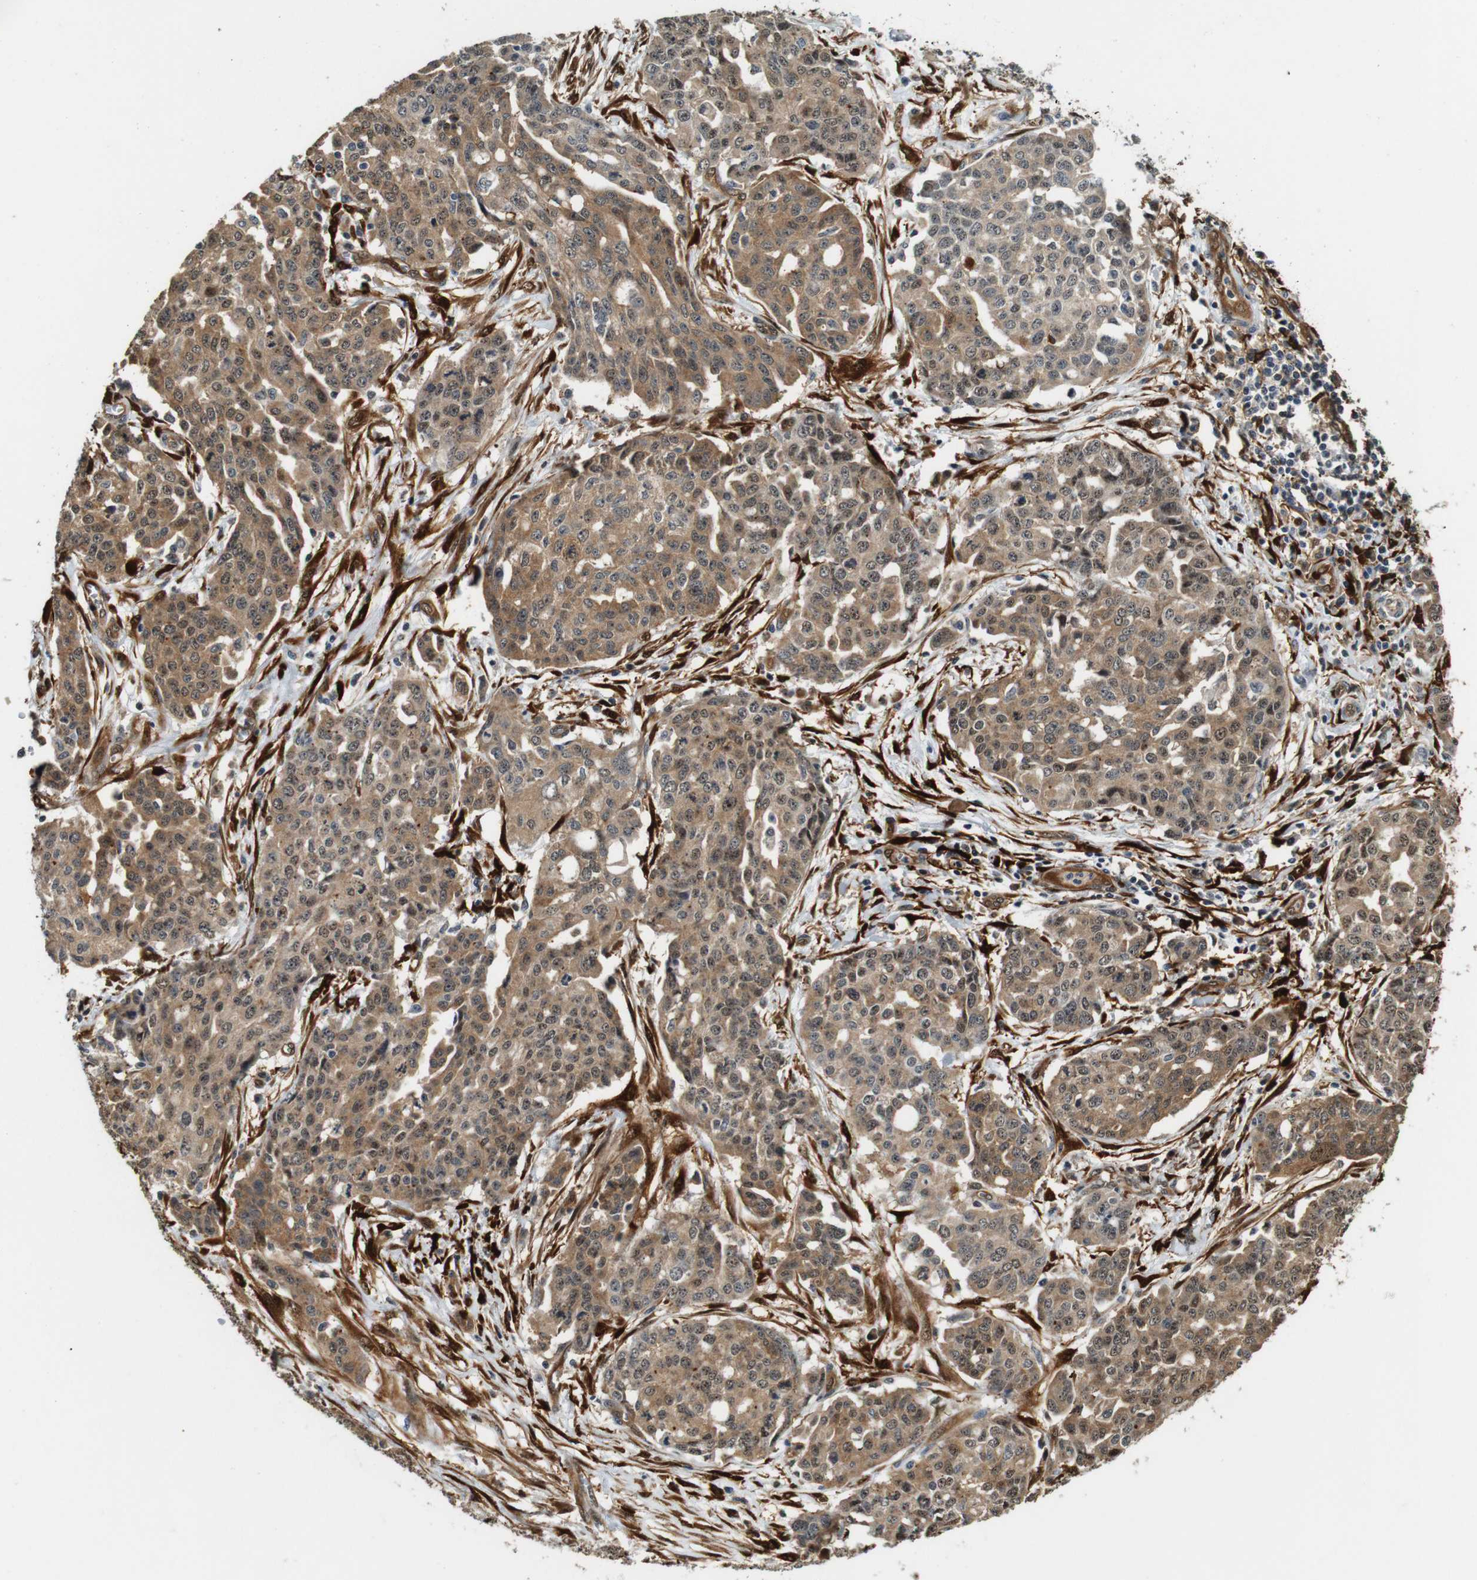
{"staining": {"intensity": "moderate", "quantity": ">75%", "location": "cytoplasmic/membranous,nuclear"}, "tissue": "ovarian cancer", "cell_type": "Tumor cells", "image_type": "cancer", "snomed": [{"axis": "morphology", "description": "Cystadenocarcinoma, serous, NOS"}, {"axis": "topography", "description": "Soft tissue"}, {"axis": "topography", "description": "Ovary"}], "caption": "Ovarian cancer was stained to show a protein in brown. There is medium levels of moderate cytoplasmic/membranous and nuclear positivity in approximately >75% of tumor cells.", "gene": "LXN", "patient": {"sex": "female", "age": 57}}